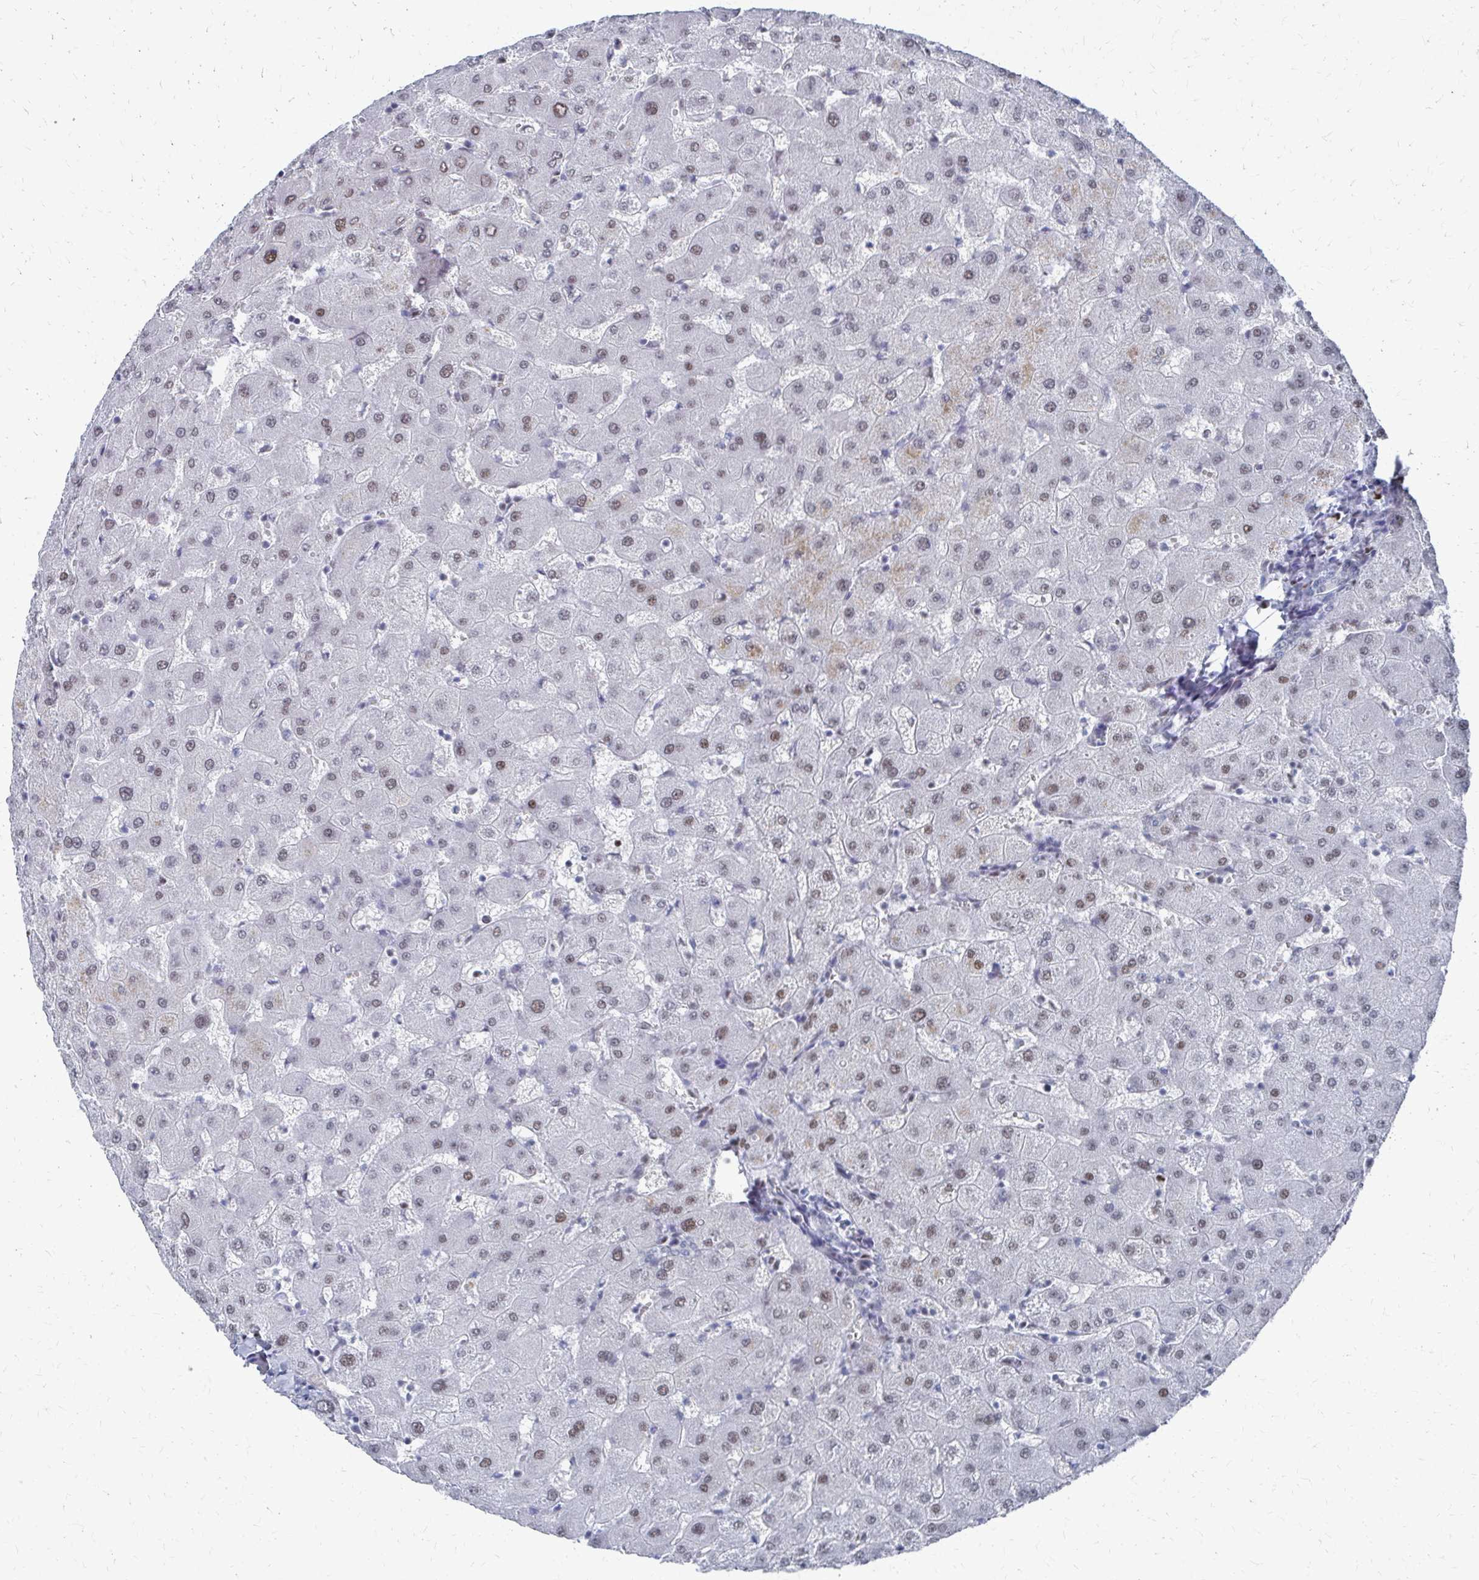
{"staining": {"intensity": "negative", "quantity": "none", "location": "none"}, "tissue": "liver", "cell_type": "Cholangiocytes", "image_type": "normal", "snomed": [{"axis": "morphology", "description": "Normal tissue, NOS"}, {"axis": "topography", "description": "Liver"}], "caption": "Cholangiocytes are negative for brown protein staining in unremarkable liver. Brightfield microscopy of immunohistochemistry (IHC) stained with DAB (3,3'-diaminobenzidine) (brown) and hematoxylin (blue), captured at high magnification.", "gene": "CDIN1", "patient": {"sex": "female", "age": 63}}